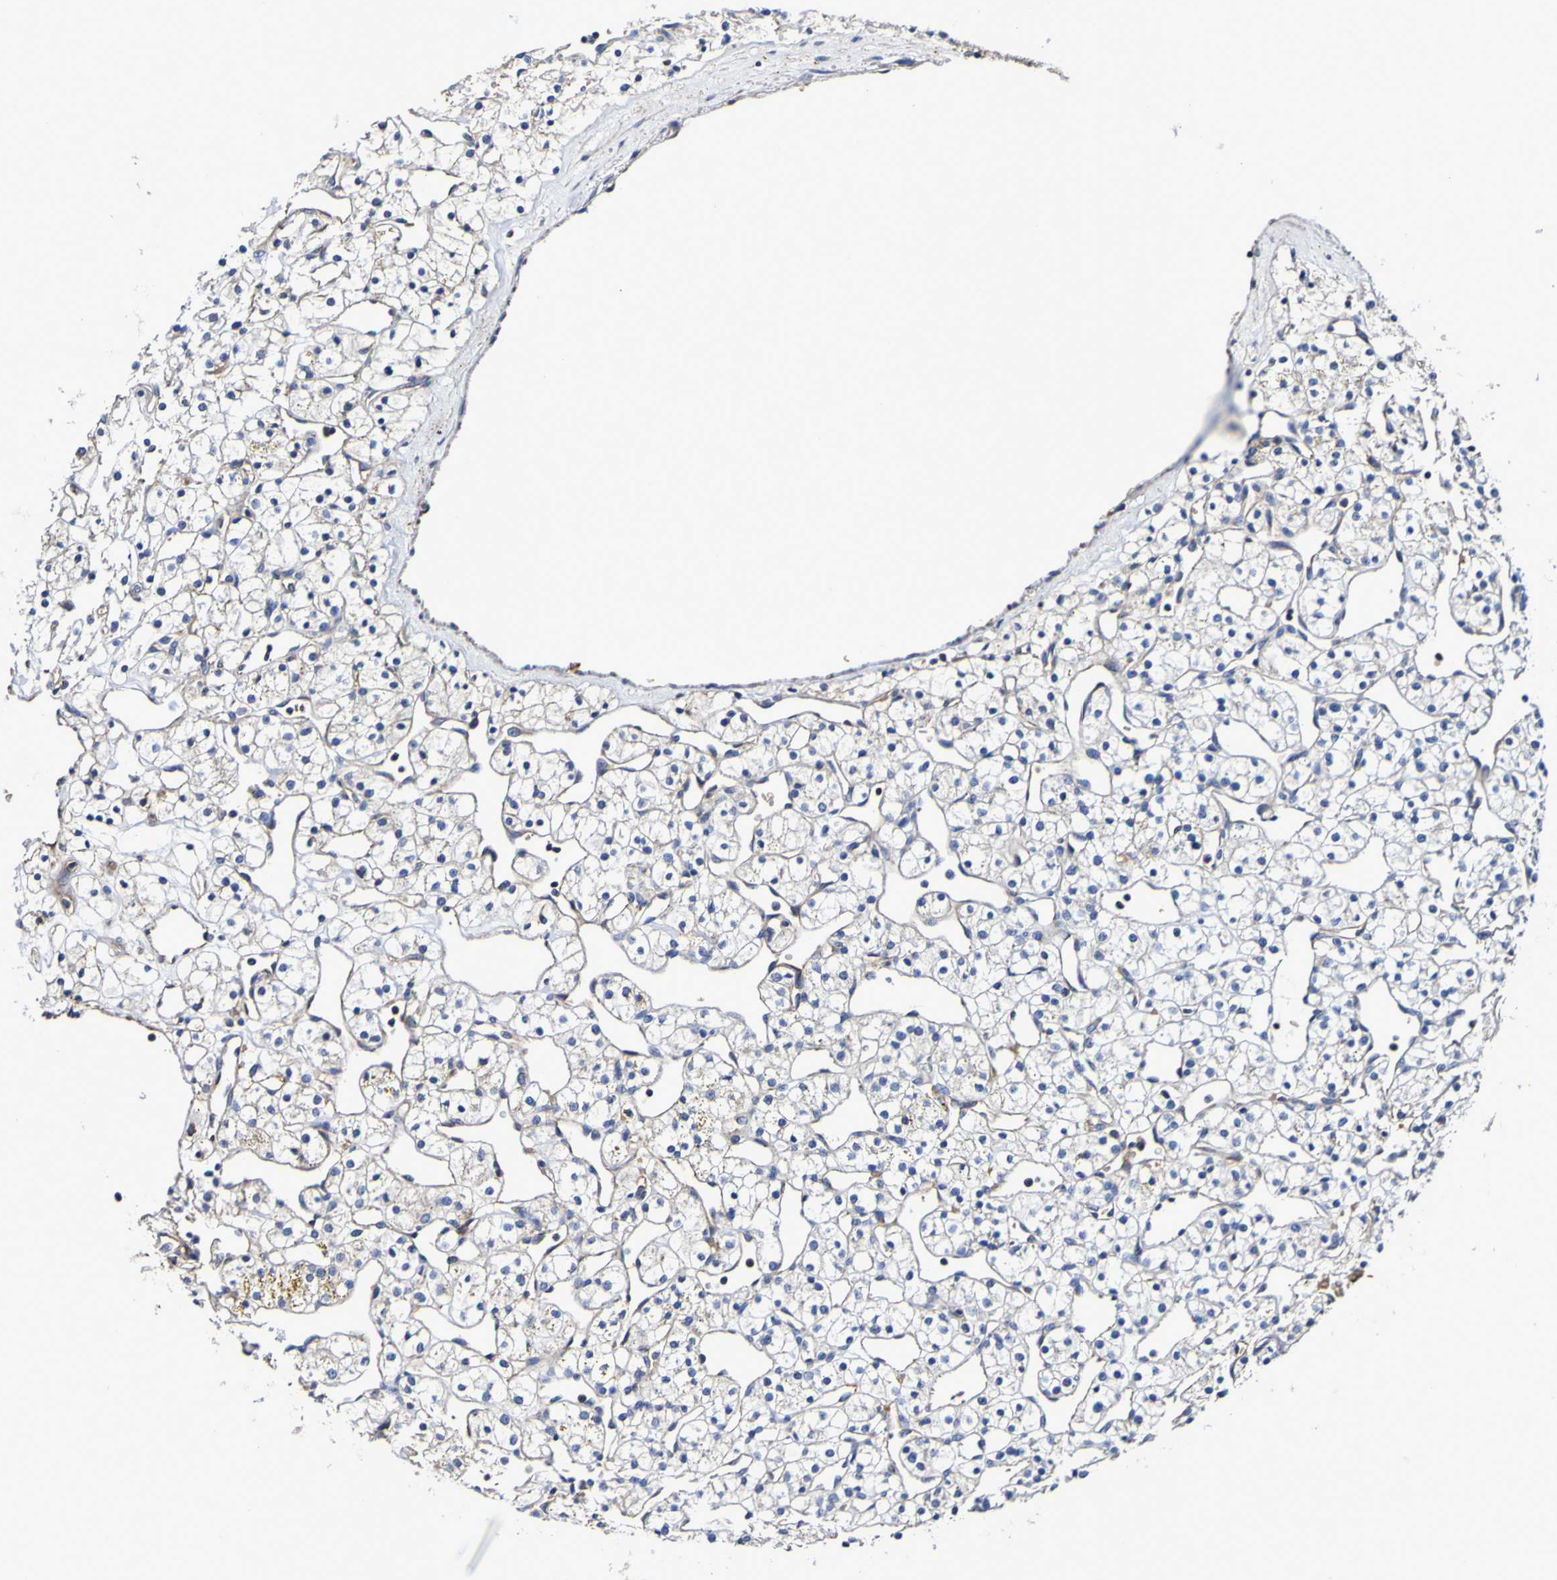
{"staining": {"intensity": "negative", "quantity": "none", "location": "none"}, "tissue": "renal cancer", "cell_type": "Tumor cells", "image_type": "cancer", "snomed": [{"axis": "morphology", "description": "Adenocarcinoma, NOS"}, {"axis": "topography", "description": "Kidney"}], "caption": "Immunohistochemical staining of human renal cancer exhibits no significant expression in tumor cells. (DAB (3,3'-diaminobenzidine) IHC, high magnification).", "gene": "WNT4", "patient": {"sex": "female", "age": 60}}